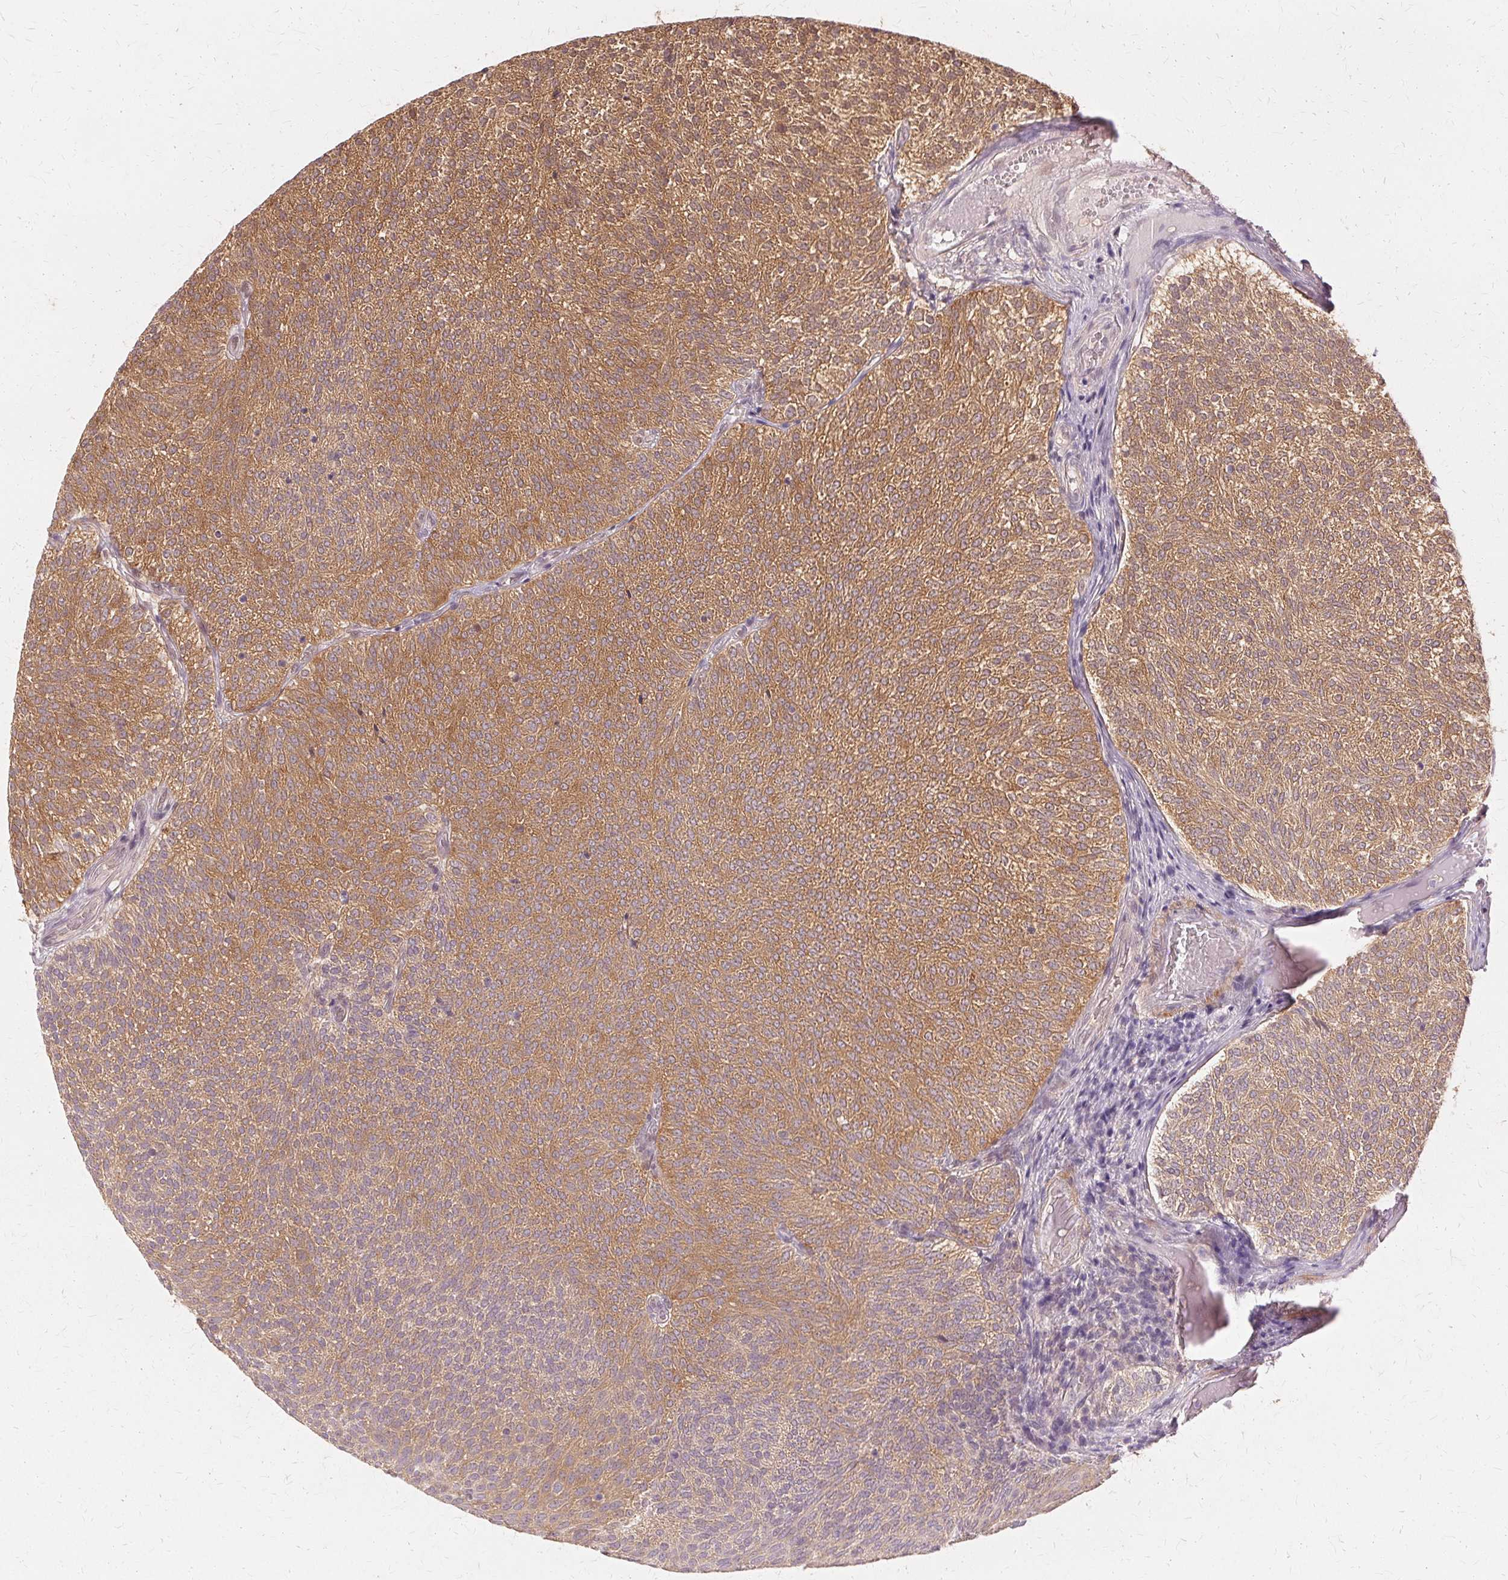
{"staining": {"intensity": "moderate", "quantity": ">75%", "location": "cytoplasmic/membranous"}, "tissue": "urothelial cancer", "cell_type": "Tumor cells", "image_type": "cancer", "snomed": [{"axis": "morphology", "description": "Urothelial carcinoma, Low grade"}, {"axis": "topography", "description": "Urinary bladder"}], "caption": "Immunohistochemical staining of urothelial carcinoma (low-grade) exhibits medium levels of moderate cytoplasmic/membranous expression in approximately >75% of tumor cells.", "gene": "PRMT5", "patient": {"sex": "male", "age": 77}}